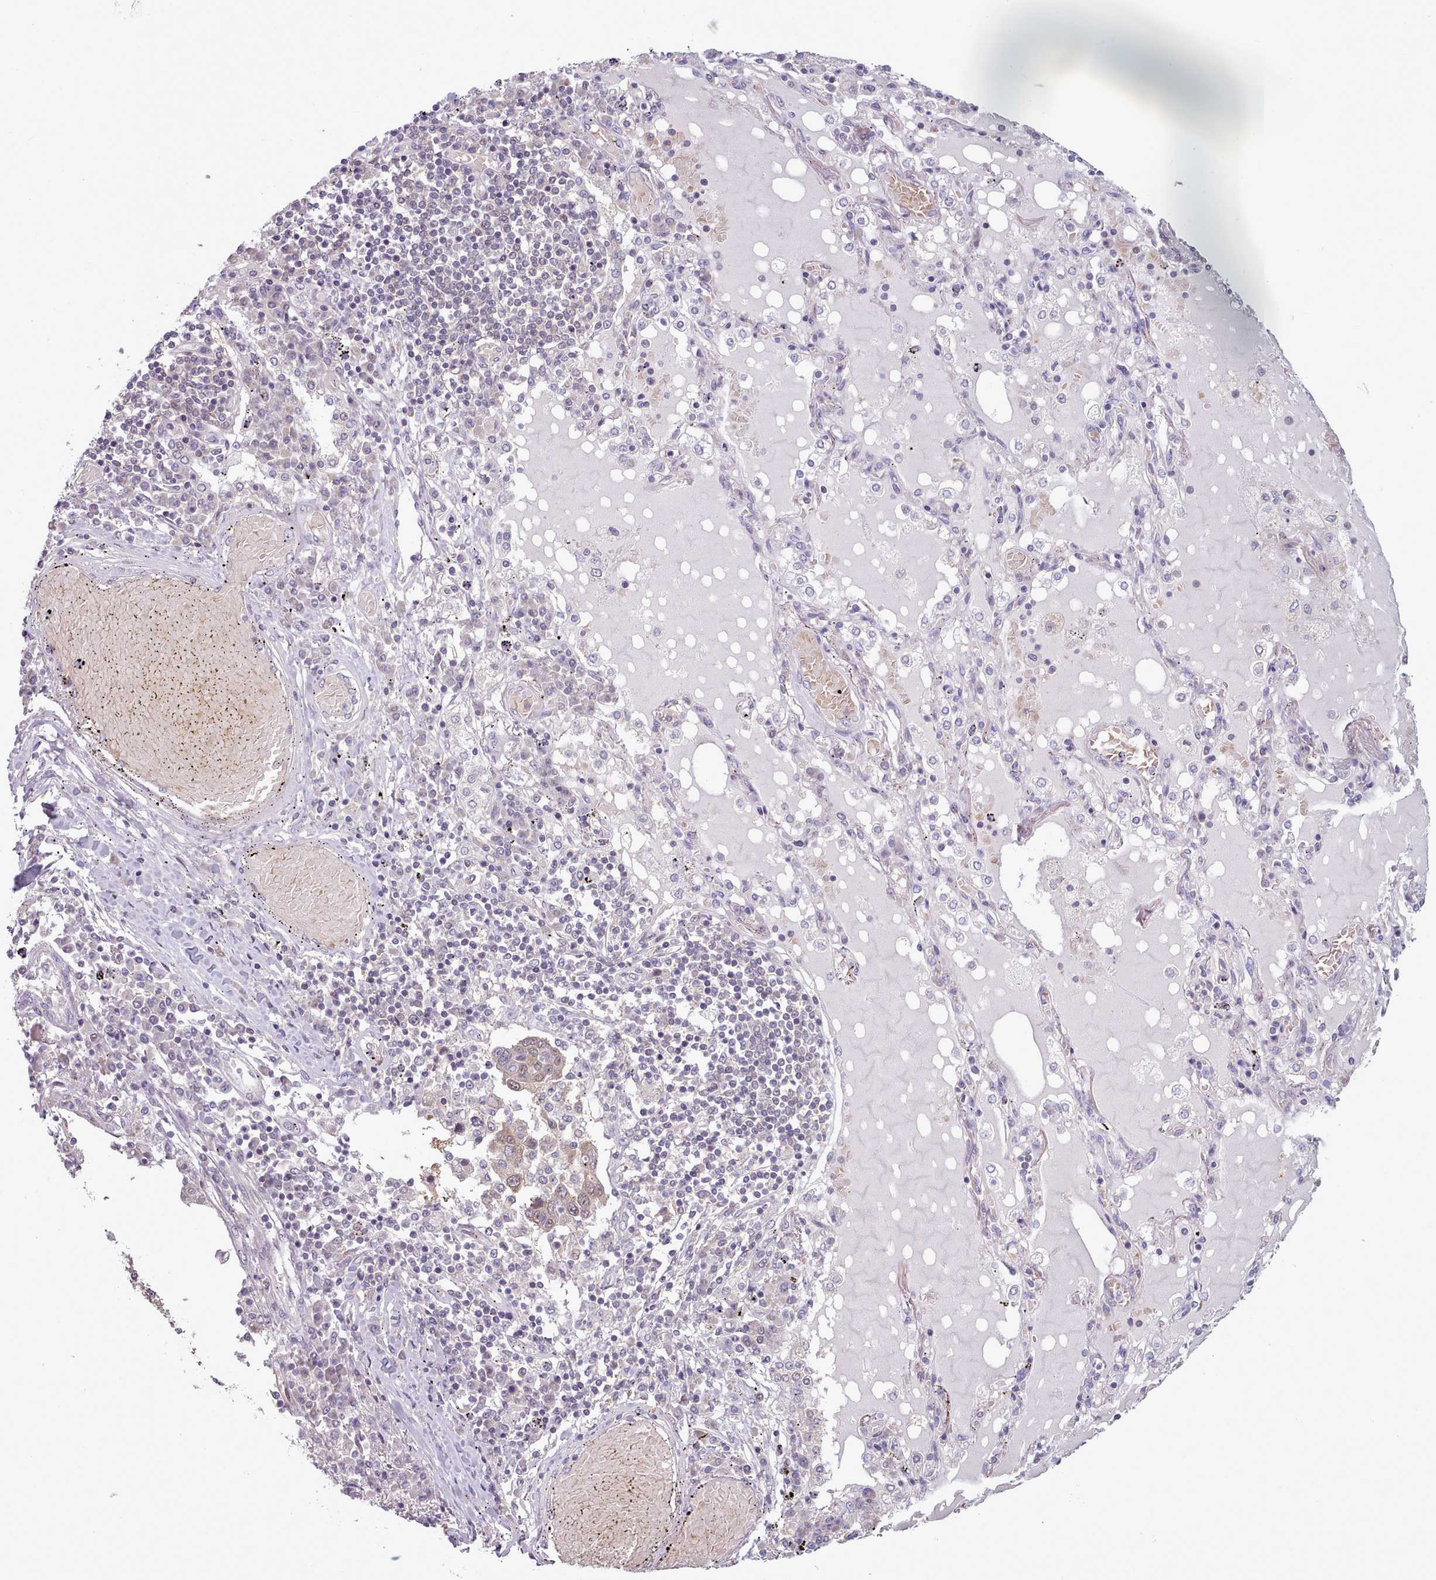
{"staining": {"intensity": "weak", "quantity": "<25%", "location": "nuclear"}, "tissue": "lung cancer", "cell_type": "Tumor cells", "image_type": "cancer", "snomed": [{"axis": "morphology", "description": "Squamous cell carcinoma, NOS"}, {"axis": "topography", "description": "Lung"}], "caption": "Tumor cells are negative for protein expression in human lung cancer. (DAB immunohistochemistry (IHC), high magnification).", "gene": "CLNS1A", "patient": {"sex": "male", "age": 65}}